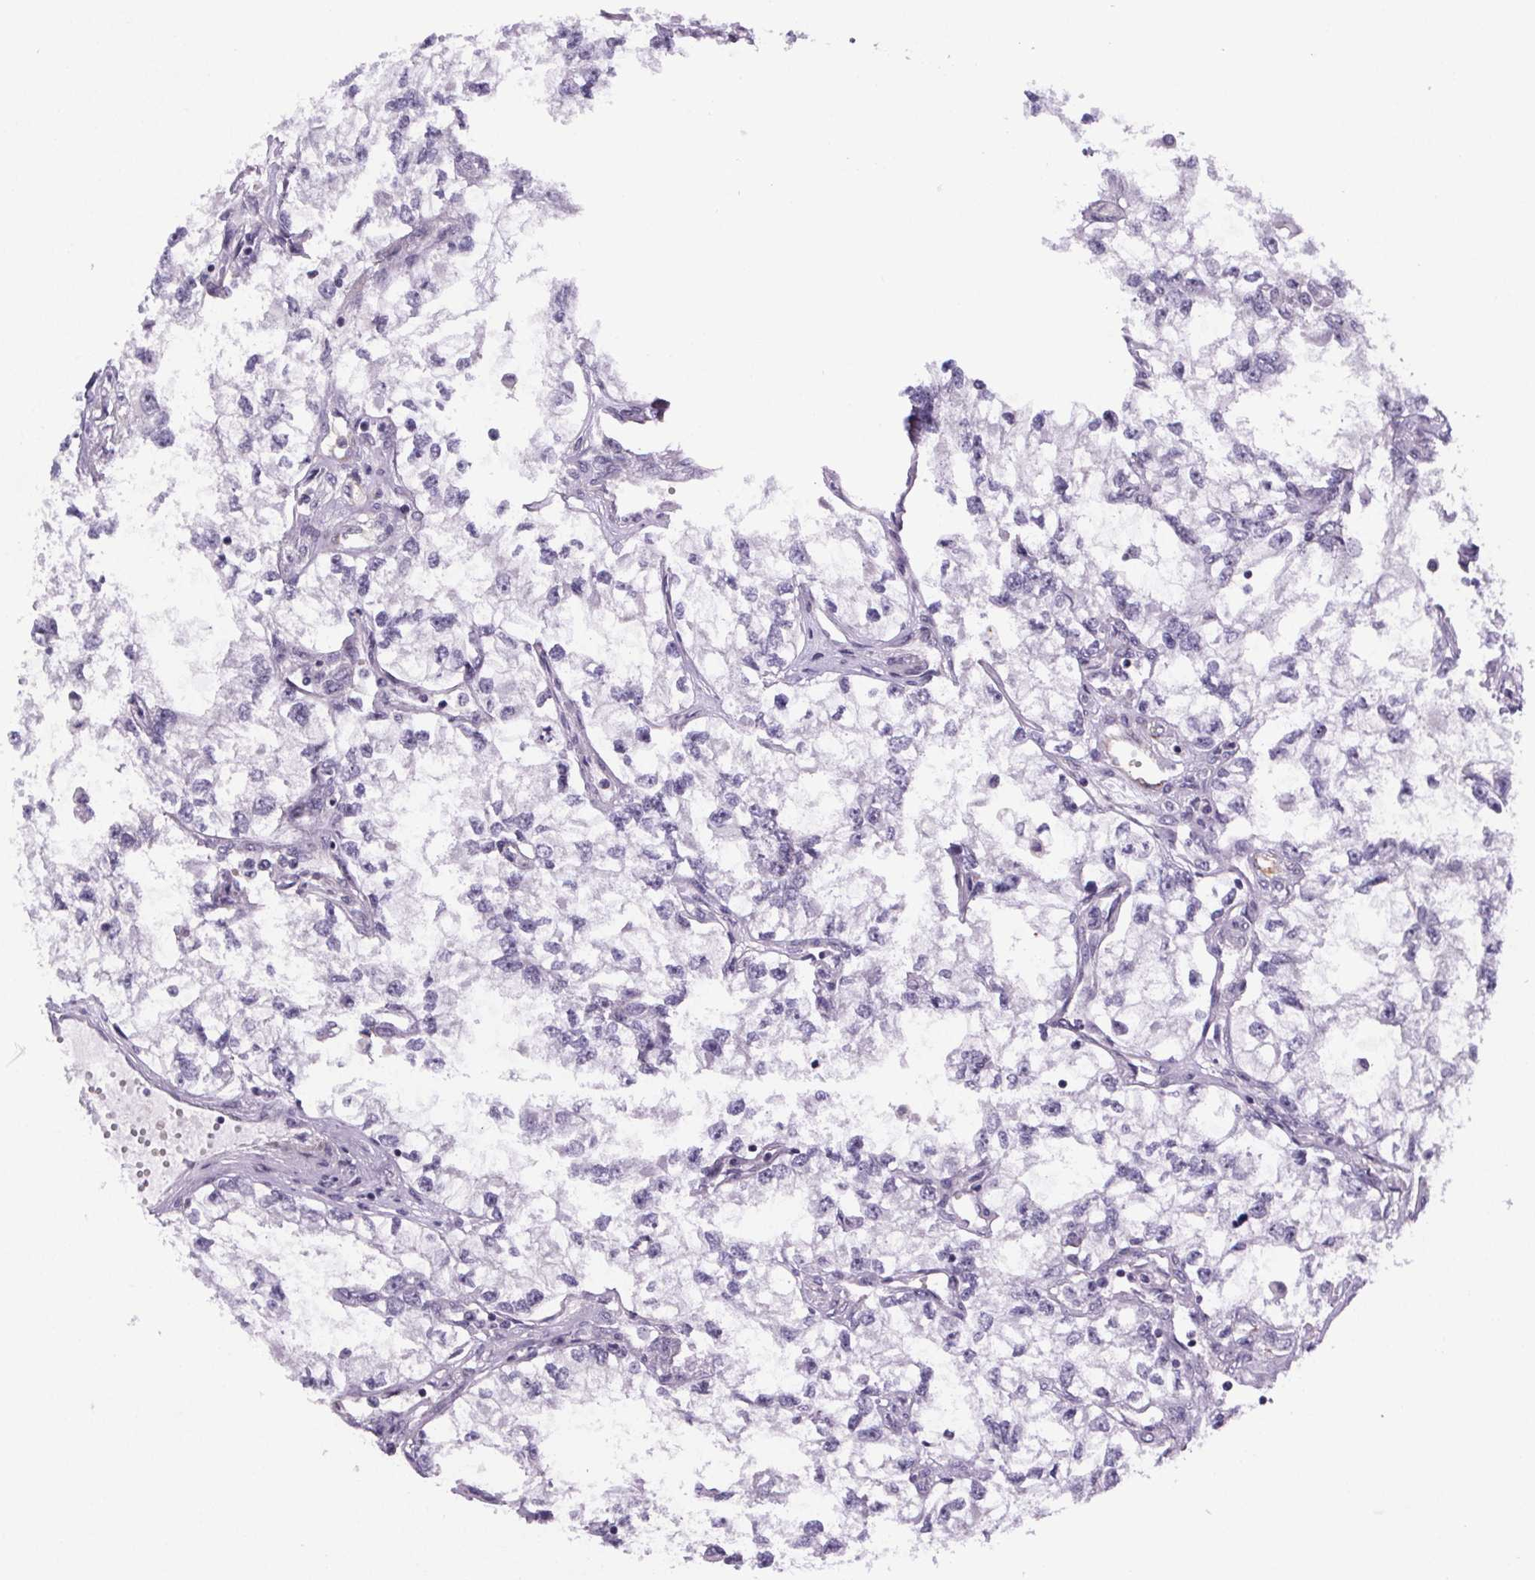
{"staining": {"intensity": "negative", "quantity": "none", "location": "none"}, "tissue": "renal cancer", "cell_type": "Tumor cells", "image_type": "cancer", "snomed": [{"axis": "morphology", "description": "Adenocarcinoma, NOS"}, {"axis": "topography", "description": "Kidney"}], "caption": "High magnification brightfield microscopy of adenocarcinoma (renal) stained with DAB (brown) and counterstained with hematoxylin (blue): tumor cells show no significant expression.", "gene": "TTC12", "patient": {"sex": "female", "age": 59}}